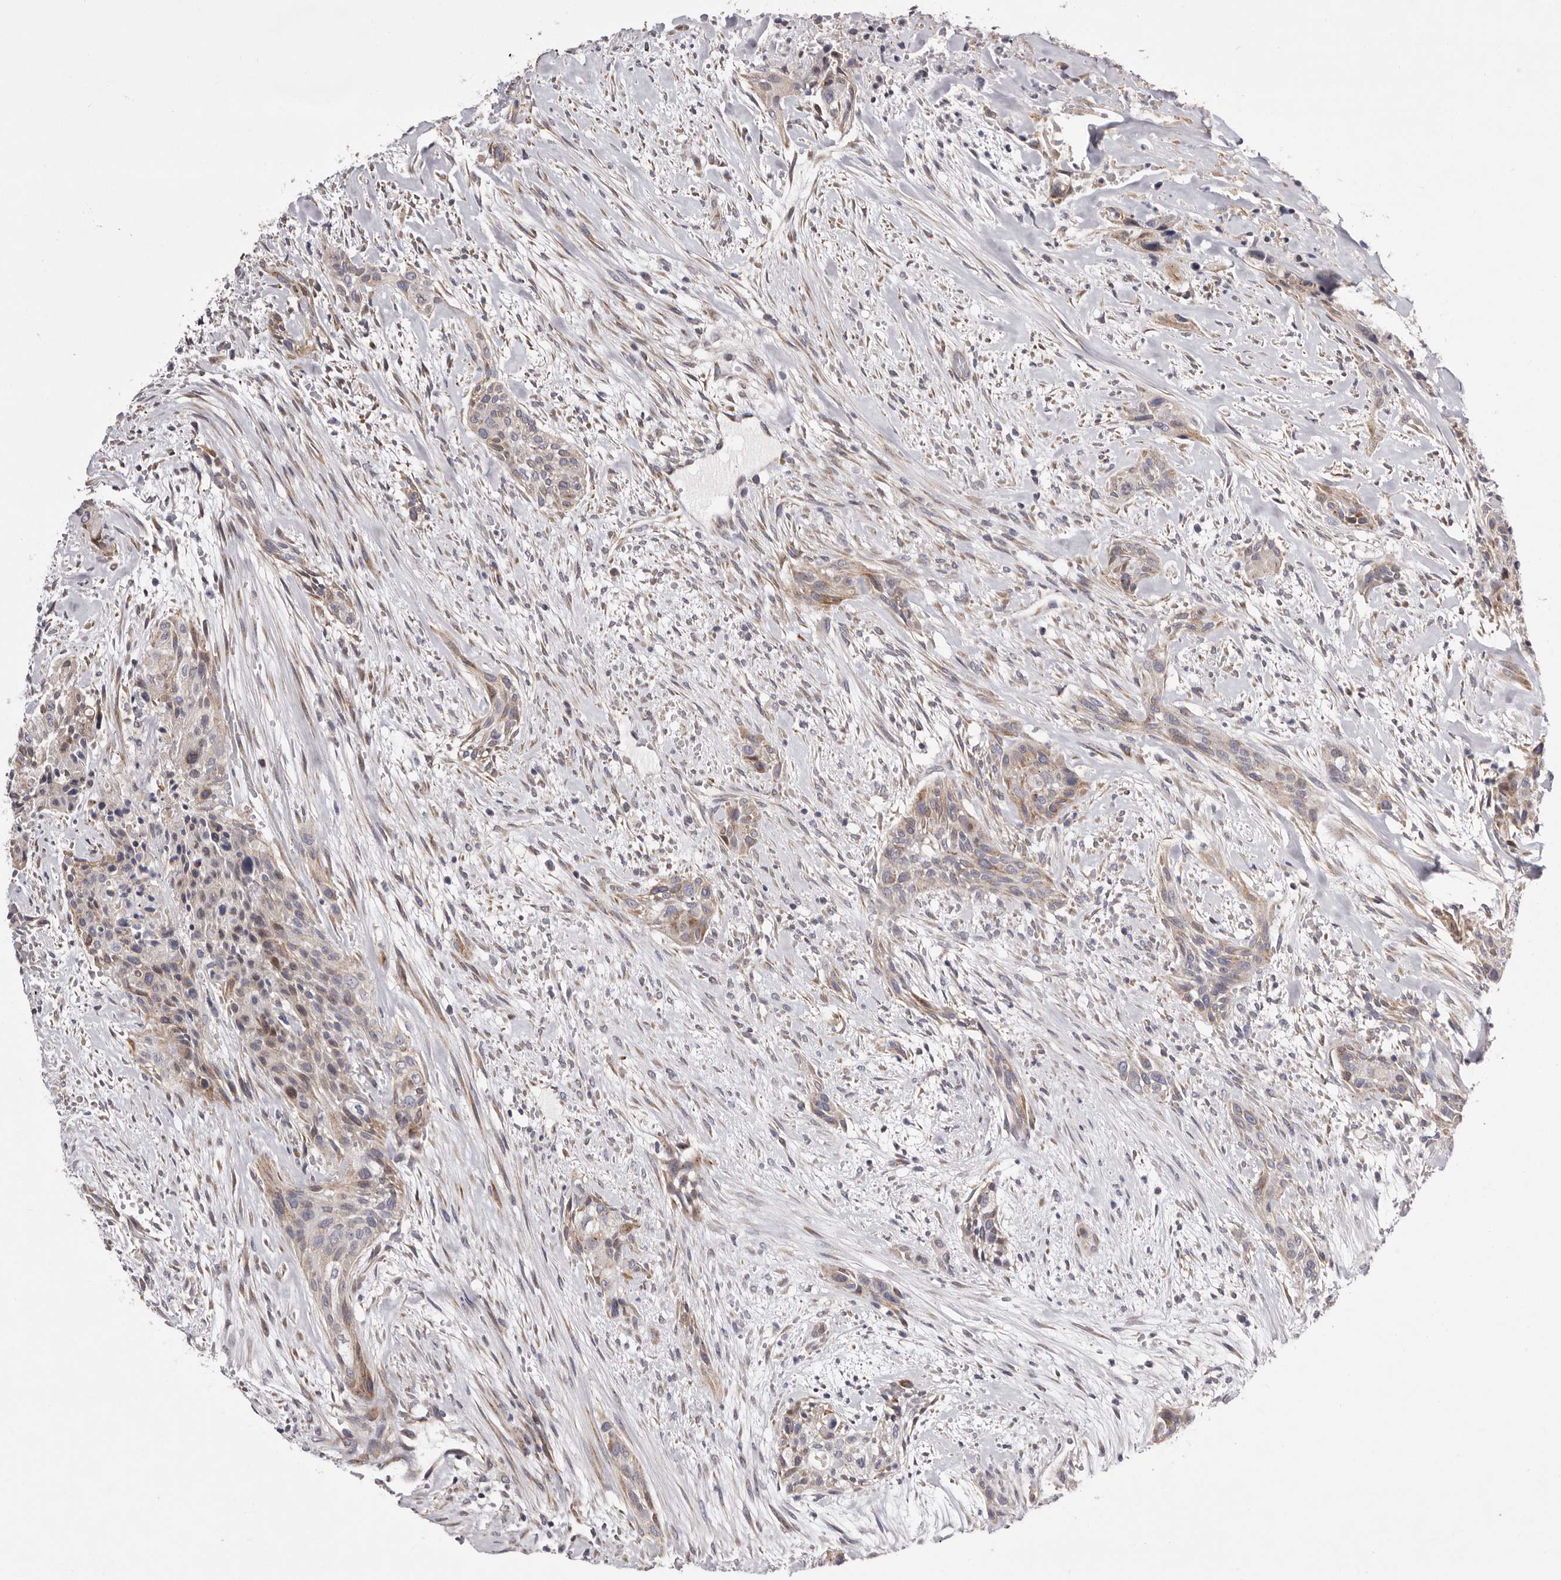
{"staining": {"intensity": "weak", "quantity": ">75%", "location": "cytoplasmic/membranous"}, "tissue": "urothelial cancer", "cell_type": "Tumor cells", "image_type": "cancer", "snomed": [{"axis": "morphology", "description": "Urothelial carcinoma, High grade"}, {"axis": "topography", "description": "Urinary bladder"}], "caption": "This photomicrograph demonstrates IHC staining of human urothelial carcinoma (high-grade), with low weak cytoplasmic/membranous staining in approximately >75% of tumor cells.", "gene": "TIMM17B", "patient": {"sex": "male", "age": 35}}